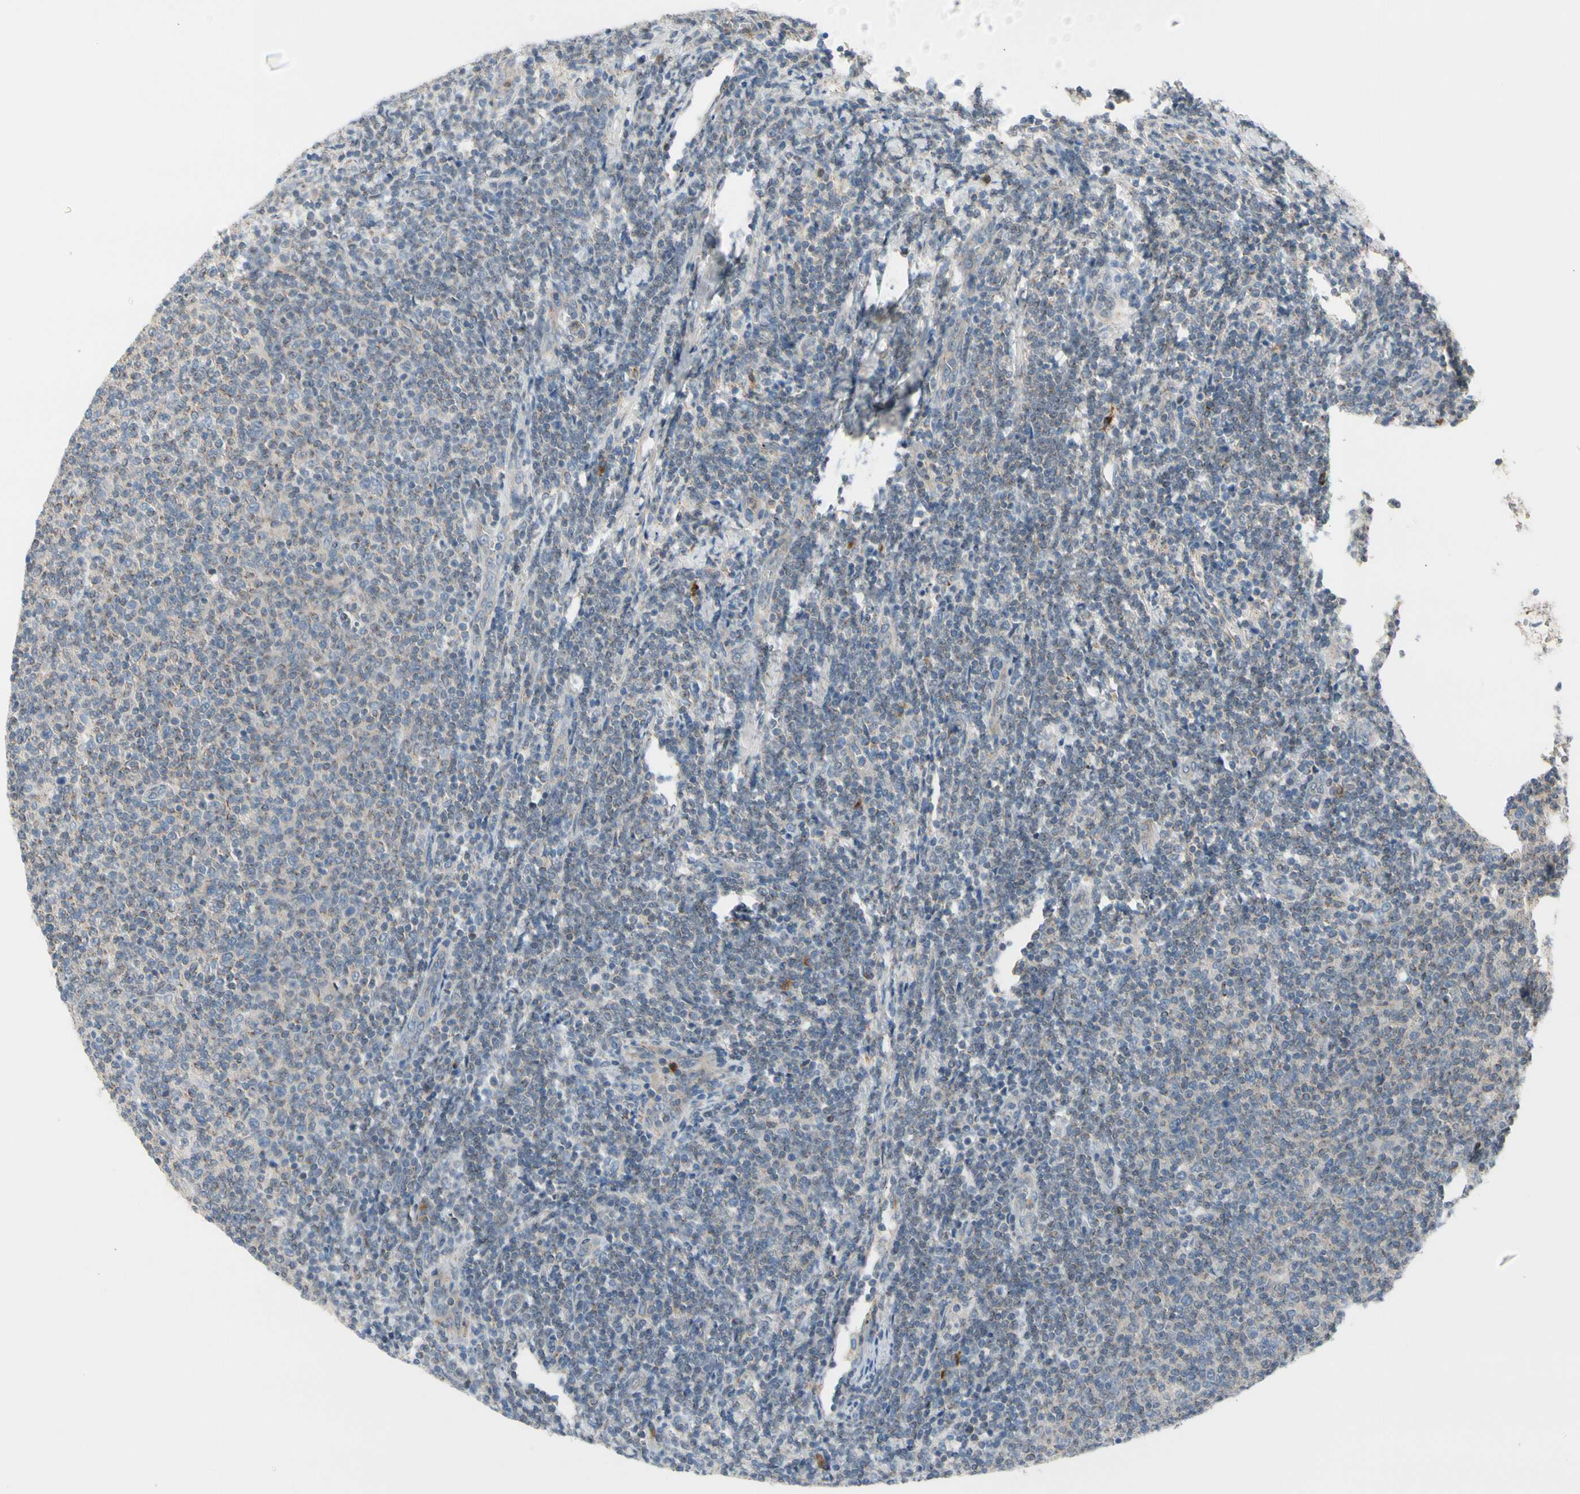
{"staining": {"intensity": "weak", "quantity": "25%-75%", "location": "cytoplasmic/membranous"}, "tissue": "lymphoma", "cell_type": "Tumor cells", "image_type": "cancer", "snomed": [{"axis": "morphology", "description": "Malignant lymphoma, non-Hodgkin's type, Low grade"}, {"axis": "topography", "description": "Lymph node"}], "caption": "Lymphoma tissue shows weak cytoplasmic/membranous positivity in approximately 25%-75% of tumor cells, visualized by immunohistochemistry.", "gene": "GALNT5", "patient": {"sex": "male", "age": 66}}